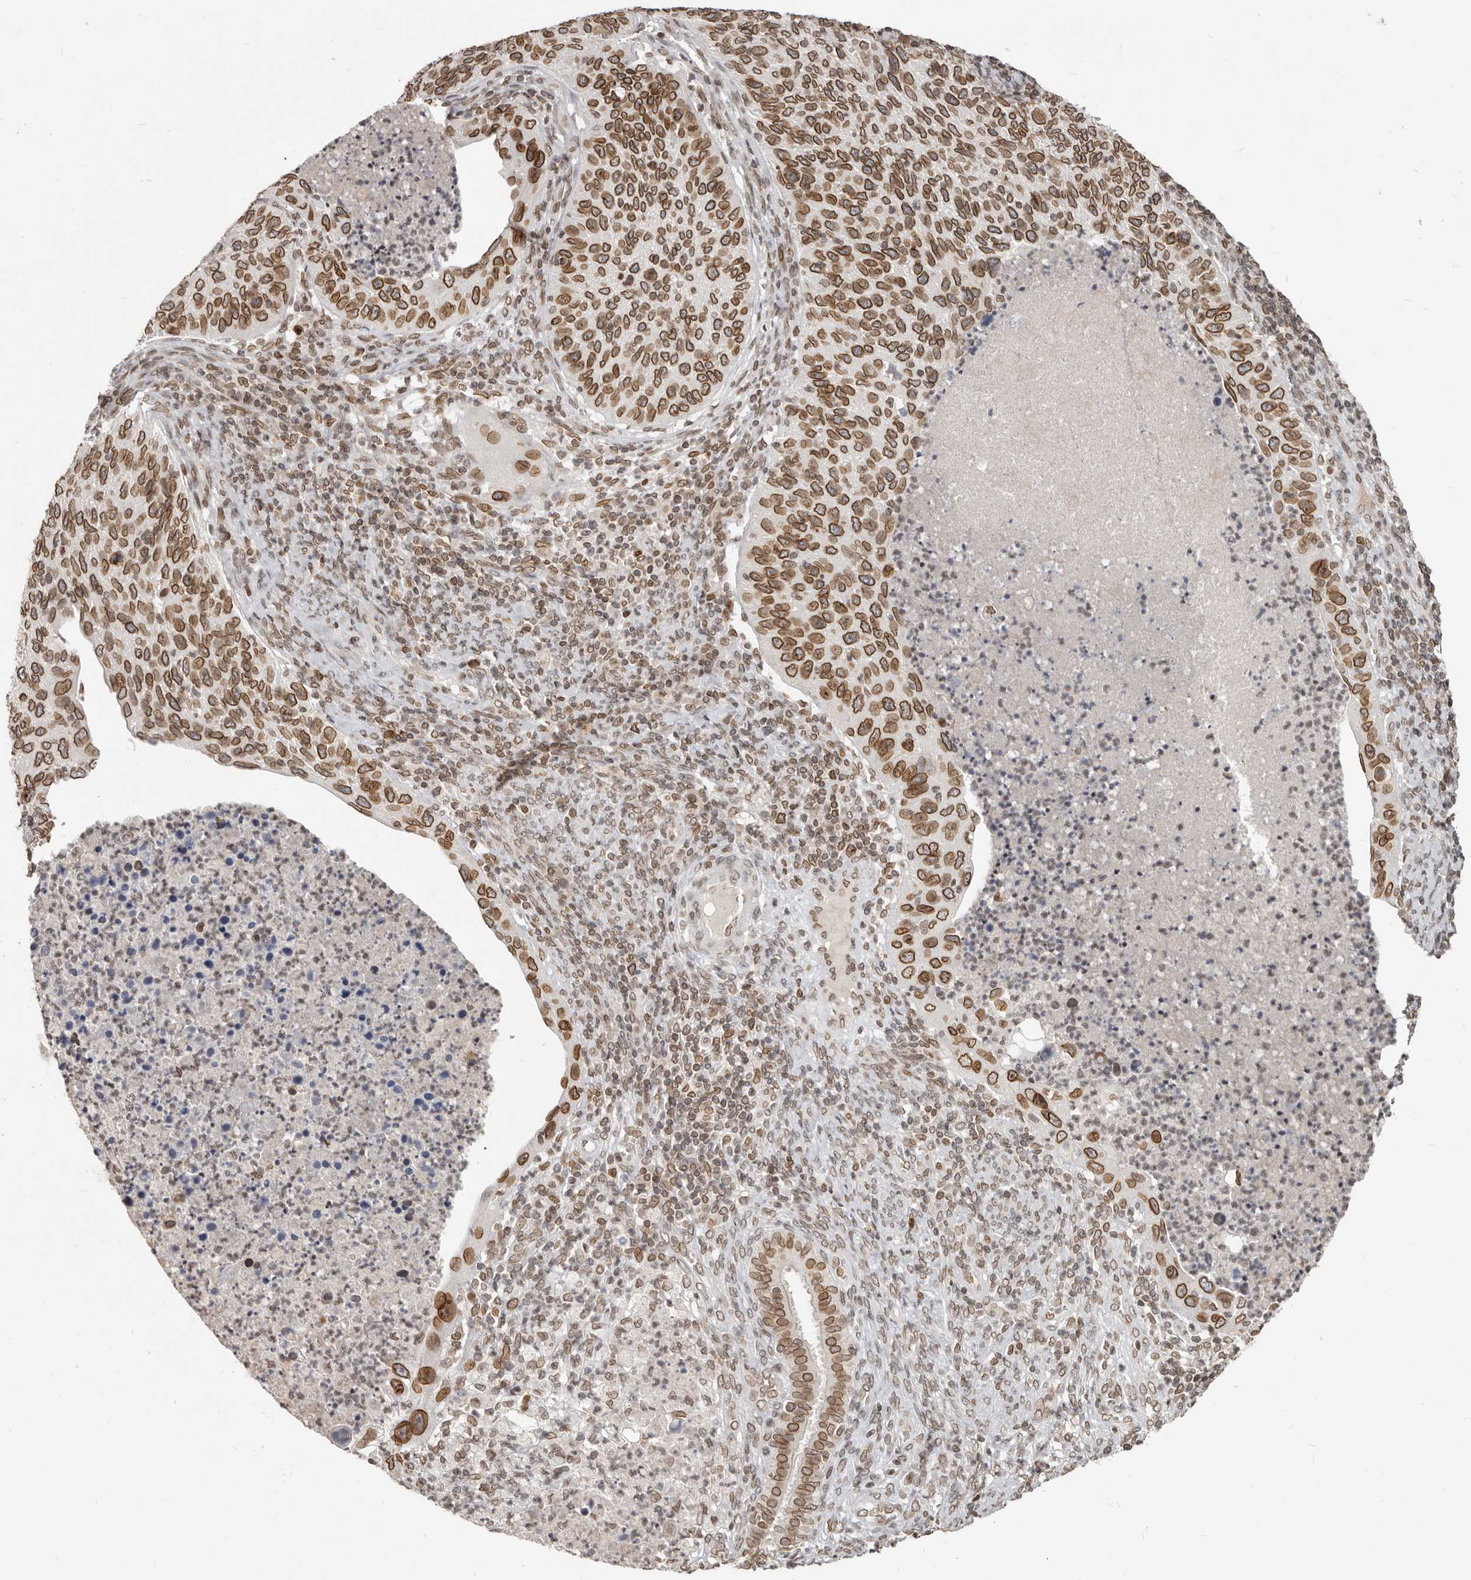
{"staining": {"intensity": "strong", "quantity": ">75%", "location": "cytoplasmic/membranous,nuclear"}, "tissue": "cervical cancer", "cell_type": "Tumor cells", "image_type": "cancer", "snomed": [{"axis": "morphology", "description": "Squamous cell carcinoma, NOS"}, {"axis": "topography", "description": "Cervix"}], "caption": "Cervical cancer (squamous cell carcinoma) stained with a brown dye demonstrates strong cytoplasmic/membranous and nuclear positive positivity in about >75% of tumor cells.", "gene": "NUP153", "patient": {"sex": "female", "age": 38}}